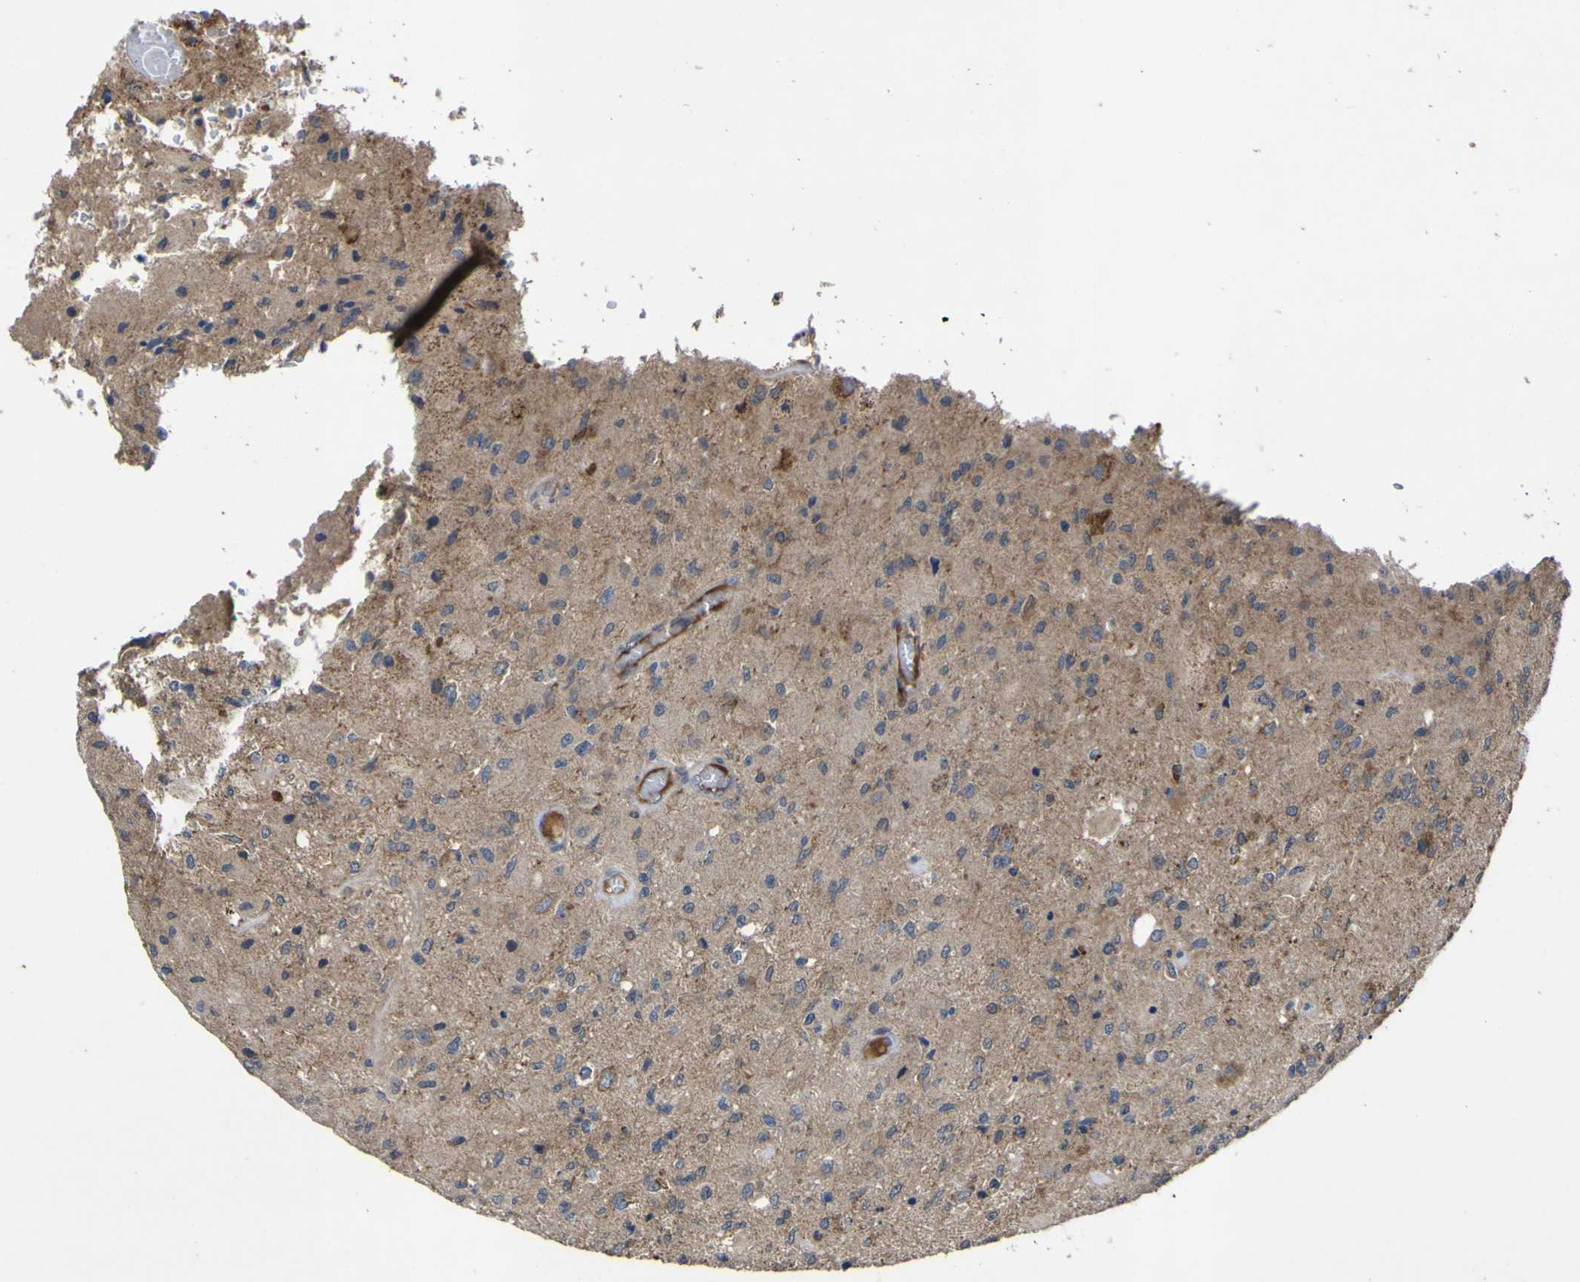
{"staining": {"intensity": "weak", "quantity": "<25%", "location": "cytoplasmic/membranous"}, "tissue": "glioma", "cell_type": "Tumor cells", "image_type": "cancer", "snomed": [{"axis": "morphology", "description": "Normal tissue, NOS"}, {"axis": "morphology", "description": "Glioma, malignant, High grade"}, {"axis": "topography", "description": "Cerebral cortex"}], "caption": "This histopathology image is of glioma stained with immunohistochemistry to label a protein in brown with the nuclei are counter-stained blue. There is no expression in tumor cells. (Immunohistochemistry, brightfield microscopy, high magnification).", "gene": "IRAK2", "patient": {"sex": "male", "age": 77}}